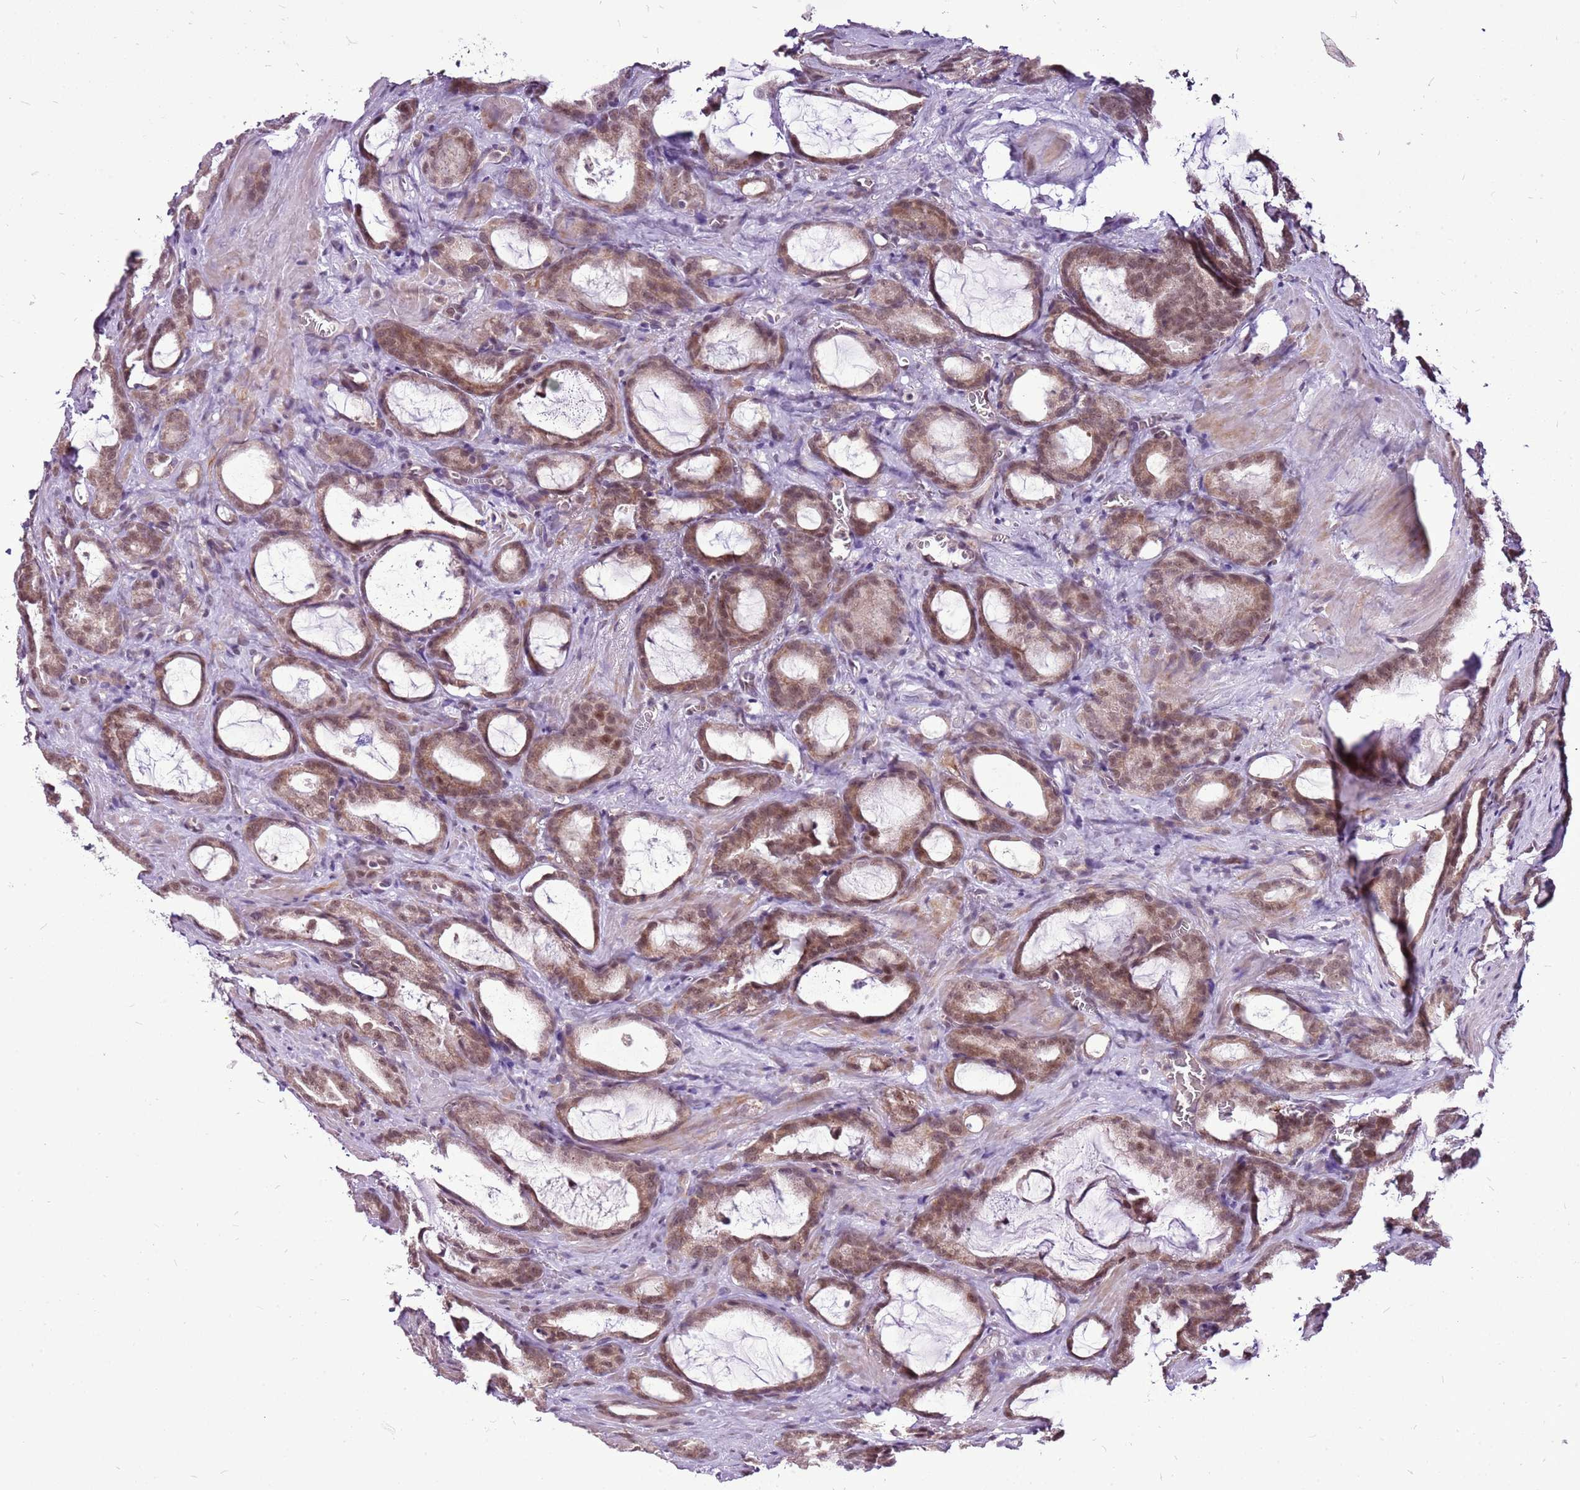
{"staining": {"intensity": "moderate", "quantity": ">75%", "location": "cytoplasmic/membranous,nuclear"}, "tissue": "prostate cancer", "cell_type": "Tumor cells", "image_type": "cancer", "snomed": [{"axis": "morphology", "description": "Adenocarcinoma, High grade"}, {"axis": "topography", "description": "Prostate"}], "caption": "Brown immunohistochemical staining in prostate high-grade adenocarcinoma shows moderate cytoplasmic/membranous and nuclear staining in approximately >75% of tumor cells.", "gene": "CCDC166", "patient": {"sex": "male", "age": 72}}